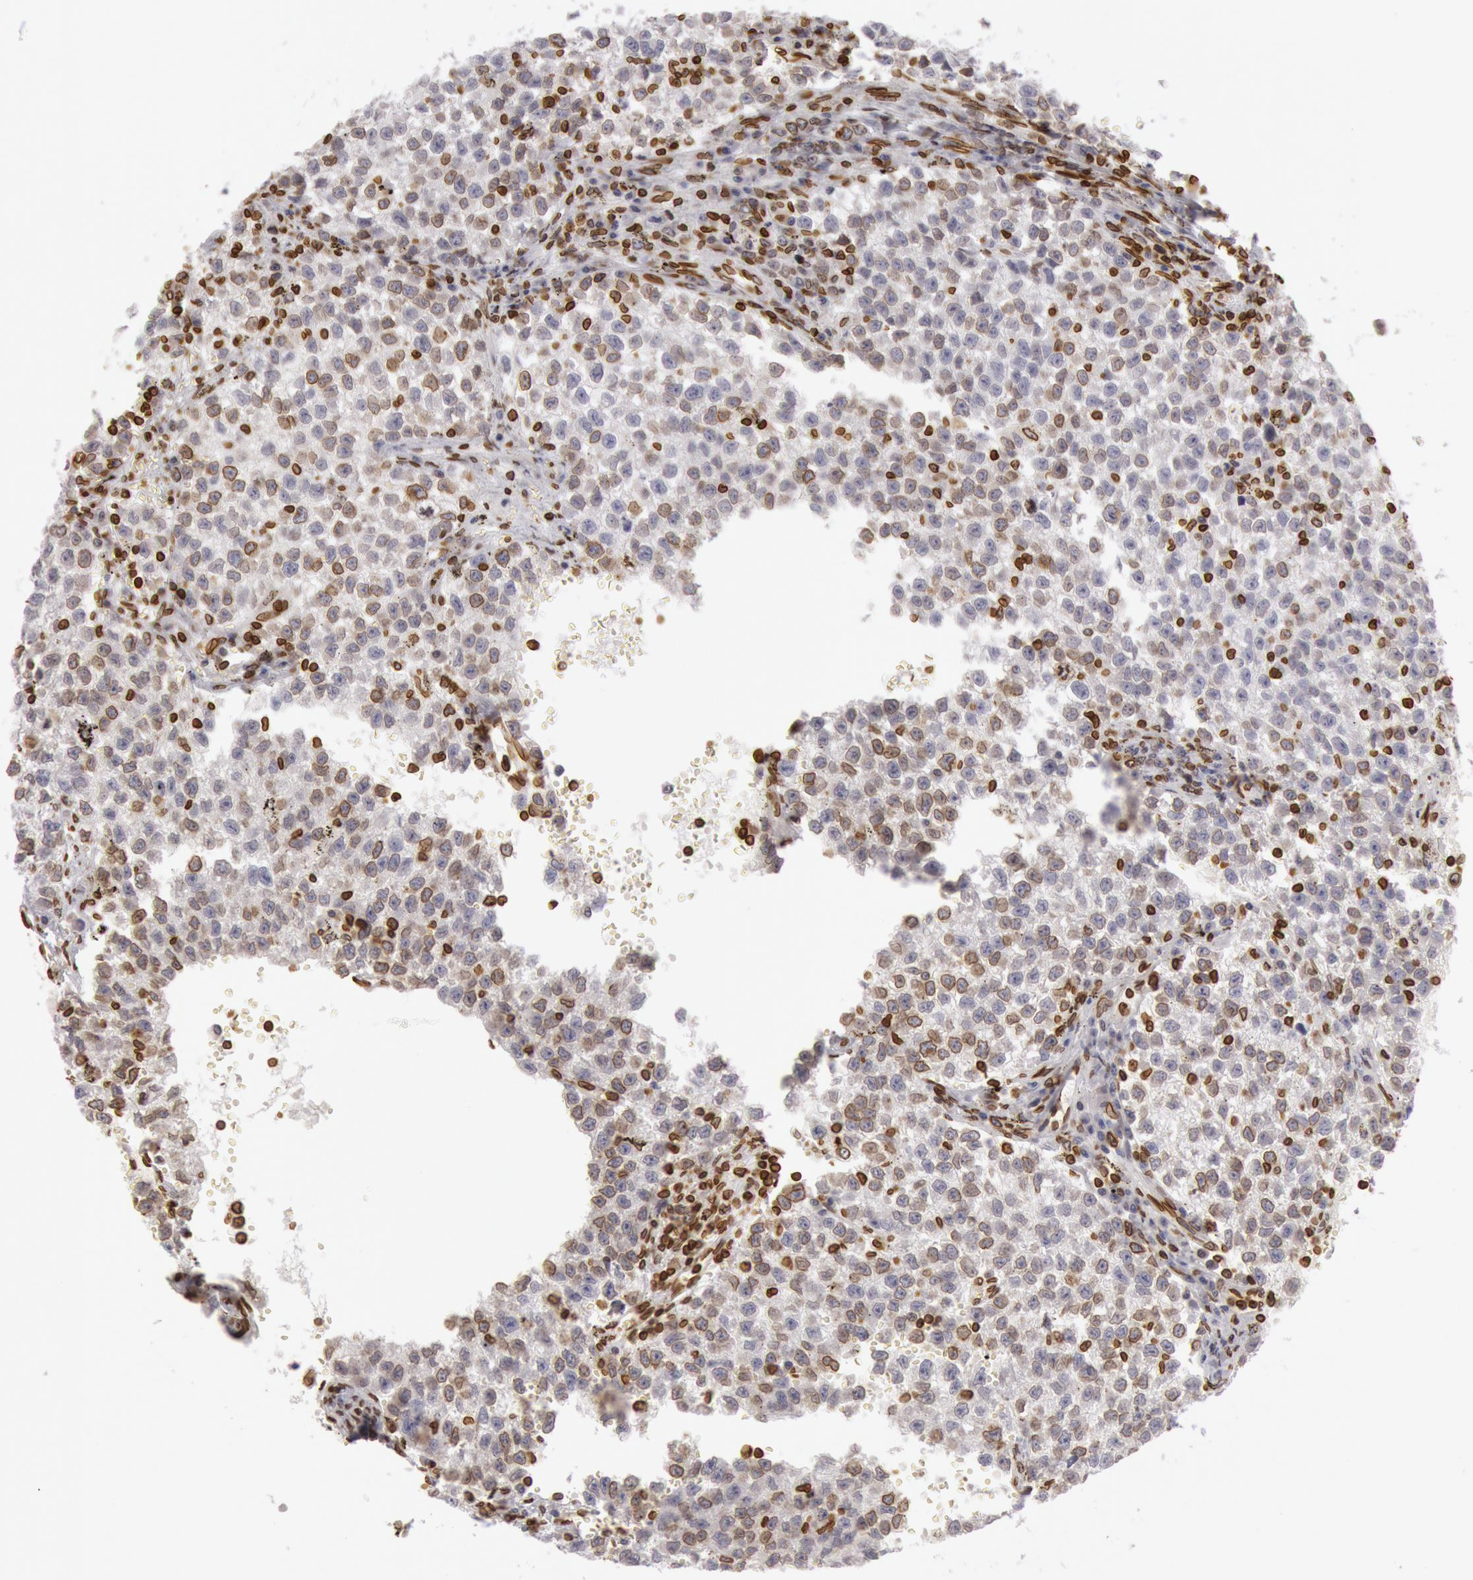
{"staining": {"intensity": "weak", "quantity": "<25%", "location": "cytoplasmic/membranous,nuclear"}, "tissue": "testis cancer", "cell_type": "Tumor cells", "image_type": "cancer", "snomed": [{"axis": "morphology", "description": "Seminoma, NOS"}, {"axis": "topography", "description": "Testis"}], "caption": "Tumor cells show no significant protein expression in seminoma (testis).", "gene": "SUN2", "patient": {"sex": "male", "age": 35}}